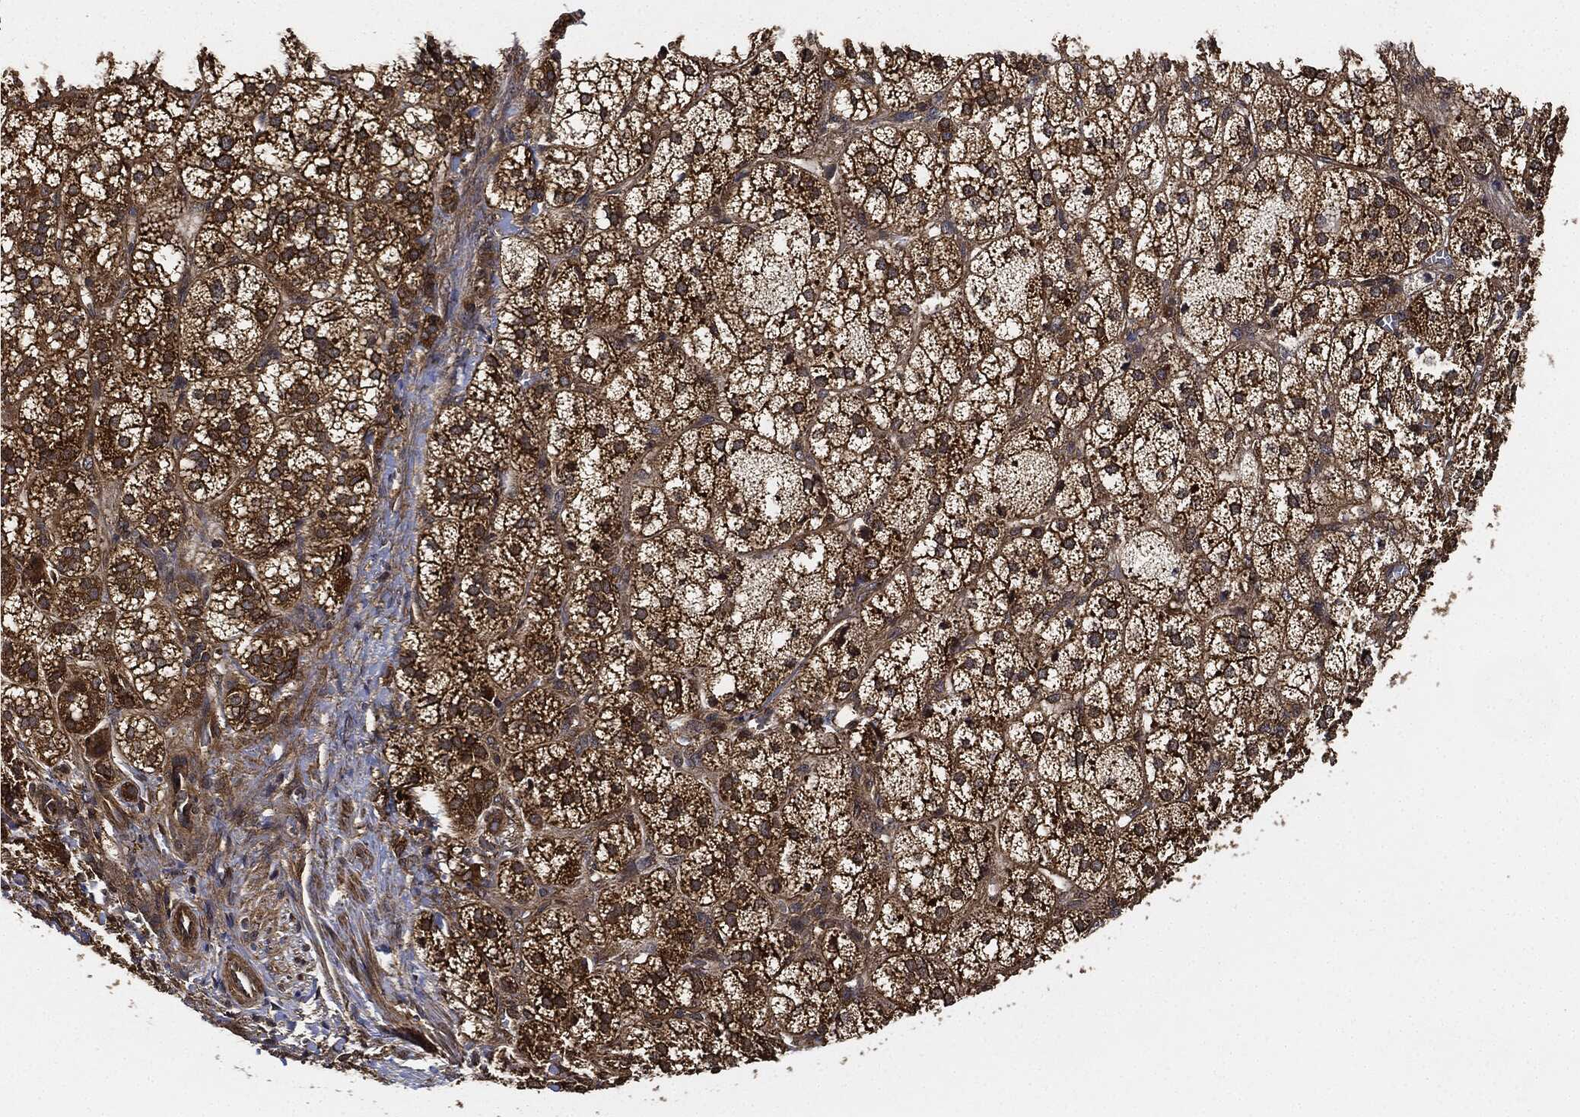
{"staining": {"intensity": "strong", "quantity": ">75%", "location": "cytoplasmic/membranous"}, "tissue": "adrenal gland", "cell_type": "Glandular cells", "image_type": "normal", "snomed": [{"axis": "morphology", "description": "Normal tissue, NOS"}, {"axis": "topography", "description": "Adrenal gland"}], "caption": "DAB immunohistochemical staining of normal adrenal gland demonstrates strong cytoplasmic/membranous protein positivity in approximately >75% of glandular cells.", "gene": "CEP290", "patient": {"sex": "female", "age": 60}}